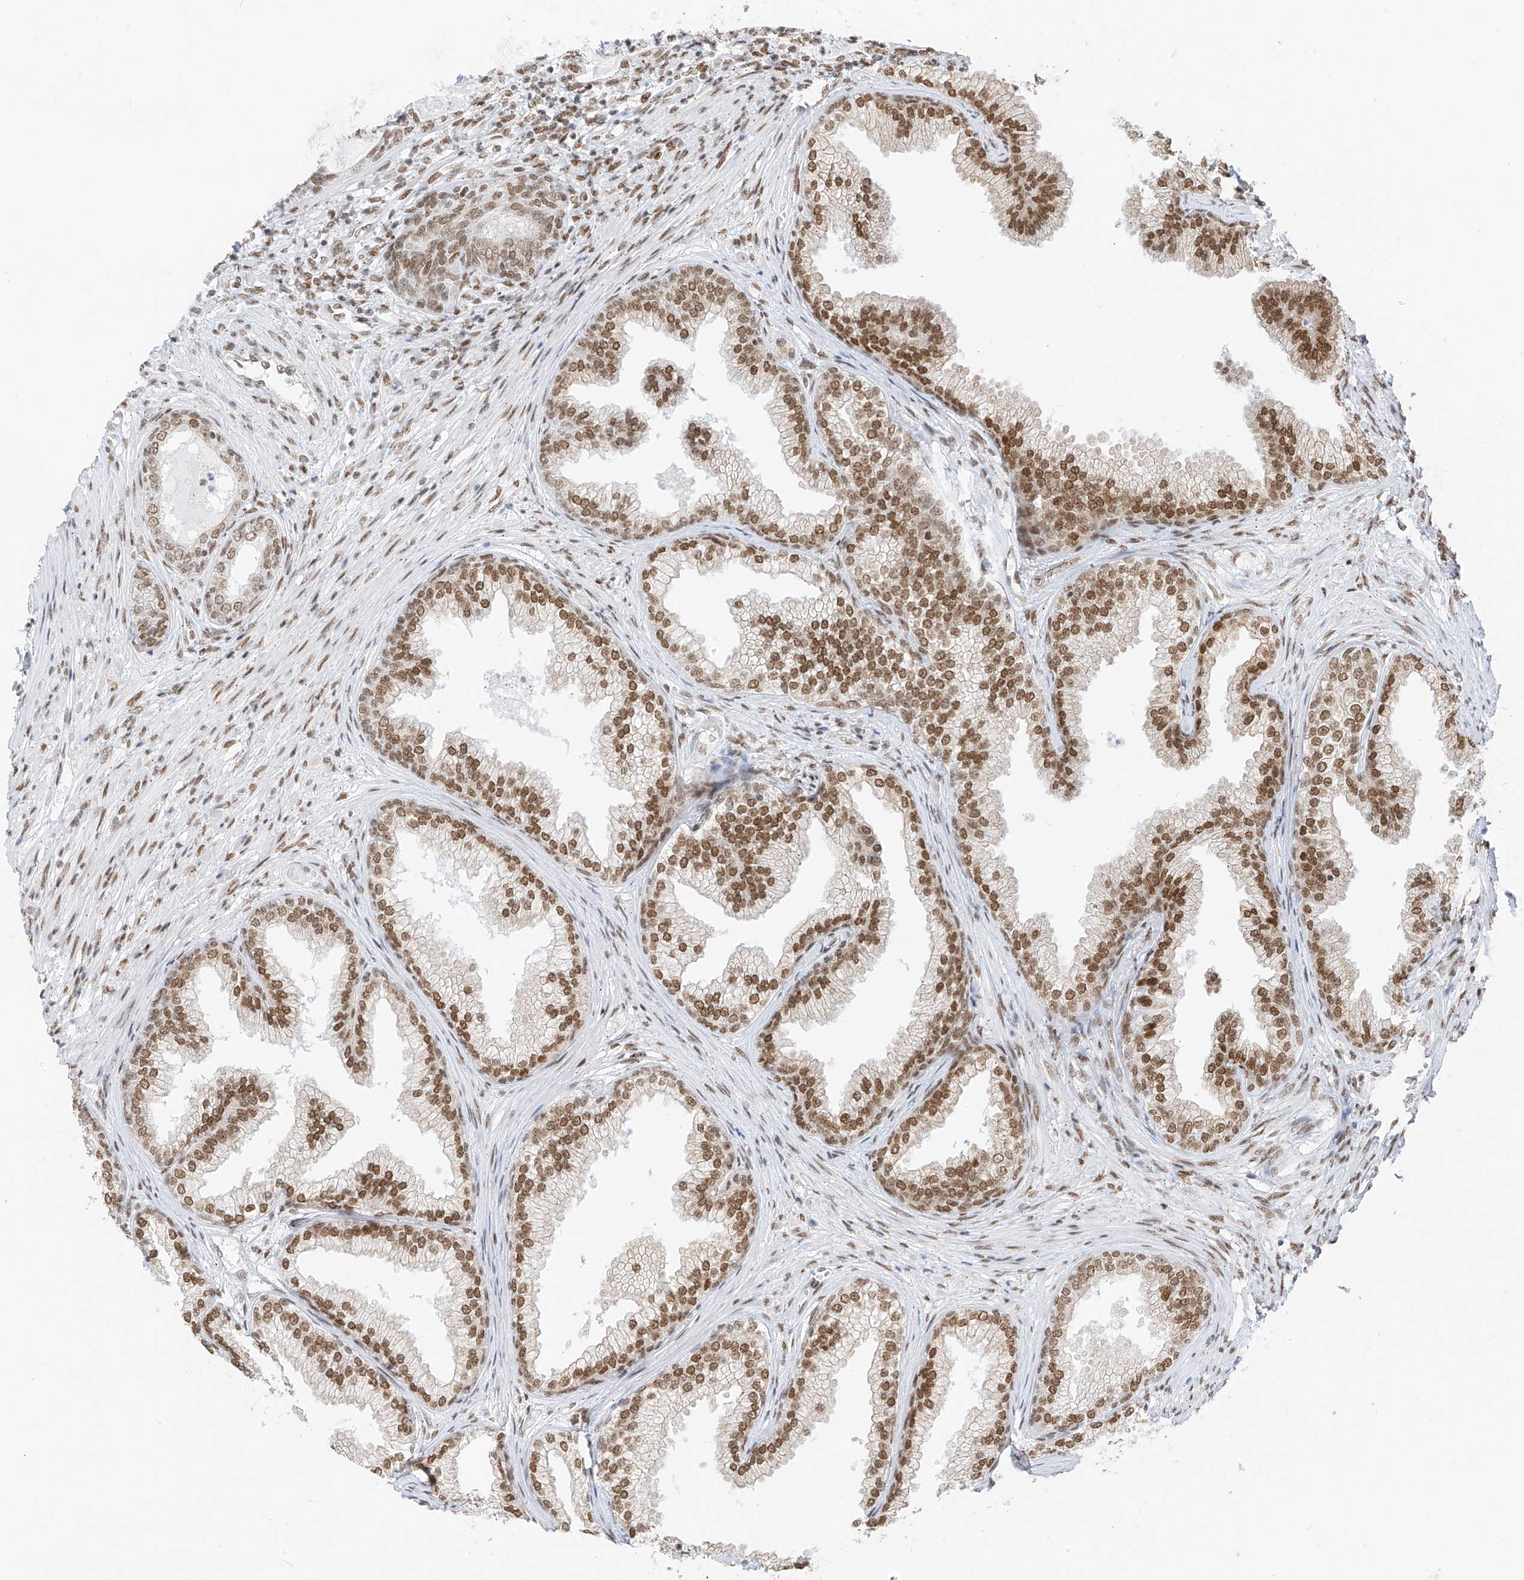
{"staining": {"intensity": "moderate", "quantity": ">75%", "location": "nuclear"}, "tissue": "prostate", "cell_type": "Glandular cells", "image_type": "normal", "snomed": [{"axis": "morphology", "description": "Normal tissue, NOS"}, {"axis": "topography", "description": "Prostate"}], "caption": "Protein expression analysis of benign human prostate reveals moderate nuclear positivity in about >75% of glandular cells.", "gene": "SMARCA2", "patient": {"sex": "male", "age": 76}}